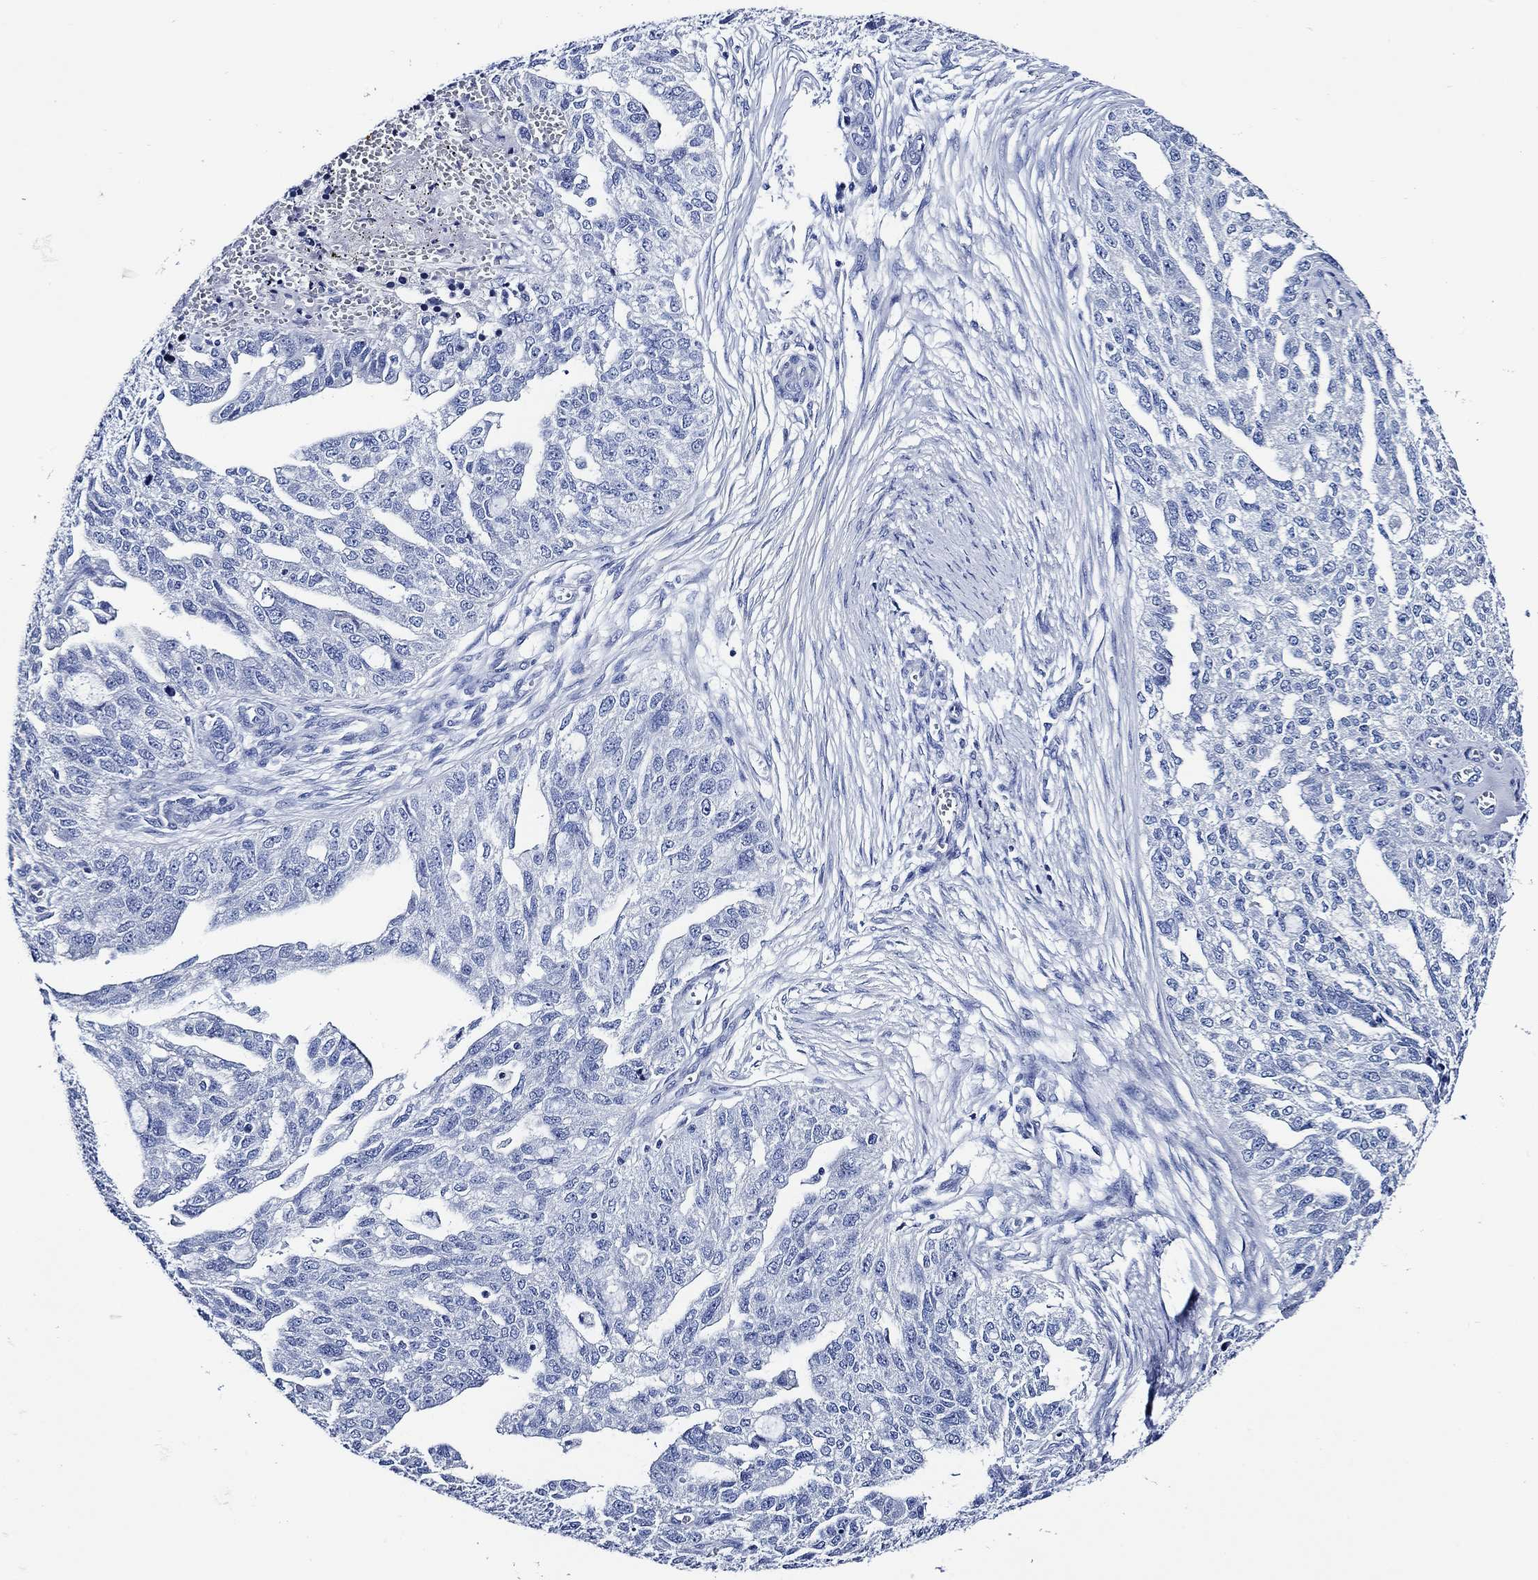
{"staining": {"intensity": "negative", "quantity": "none", "location": "none"}, "tissue": "ovarian cancer", "cell_type": "Tumor cells", "image_type": "cancer", "snomed": [{"axis": "morphology", "description": "Cystadenocarcinoma, serous, NOS"}, {"axis": "topography", "description": "Ovary"}], "caption": "Immunohistochemical staining of human serous cystadenocarcinoma (ovarian) exhibits no significant expression in tumor cells.", "gene": "WDR62", "patient": {"sex": "female", "age": 51}}